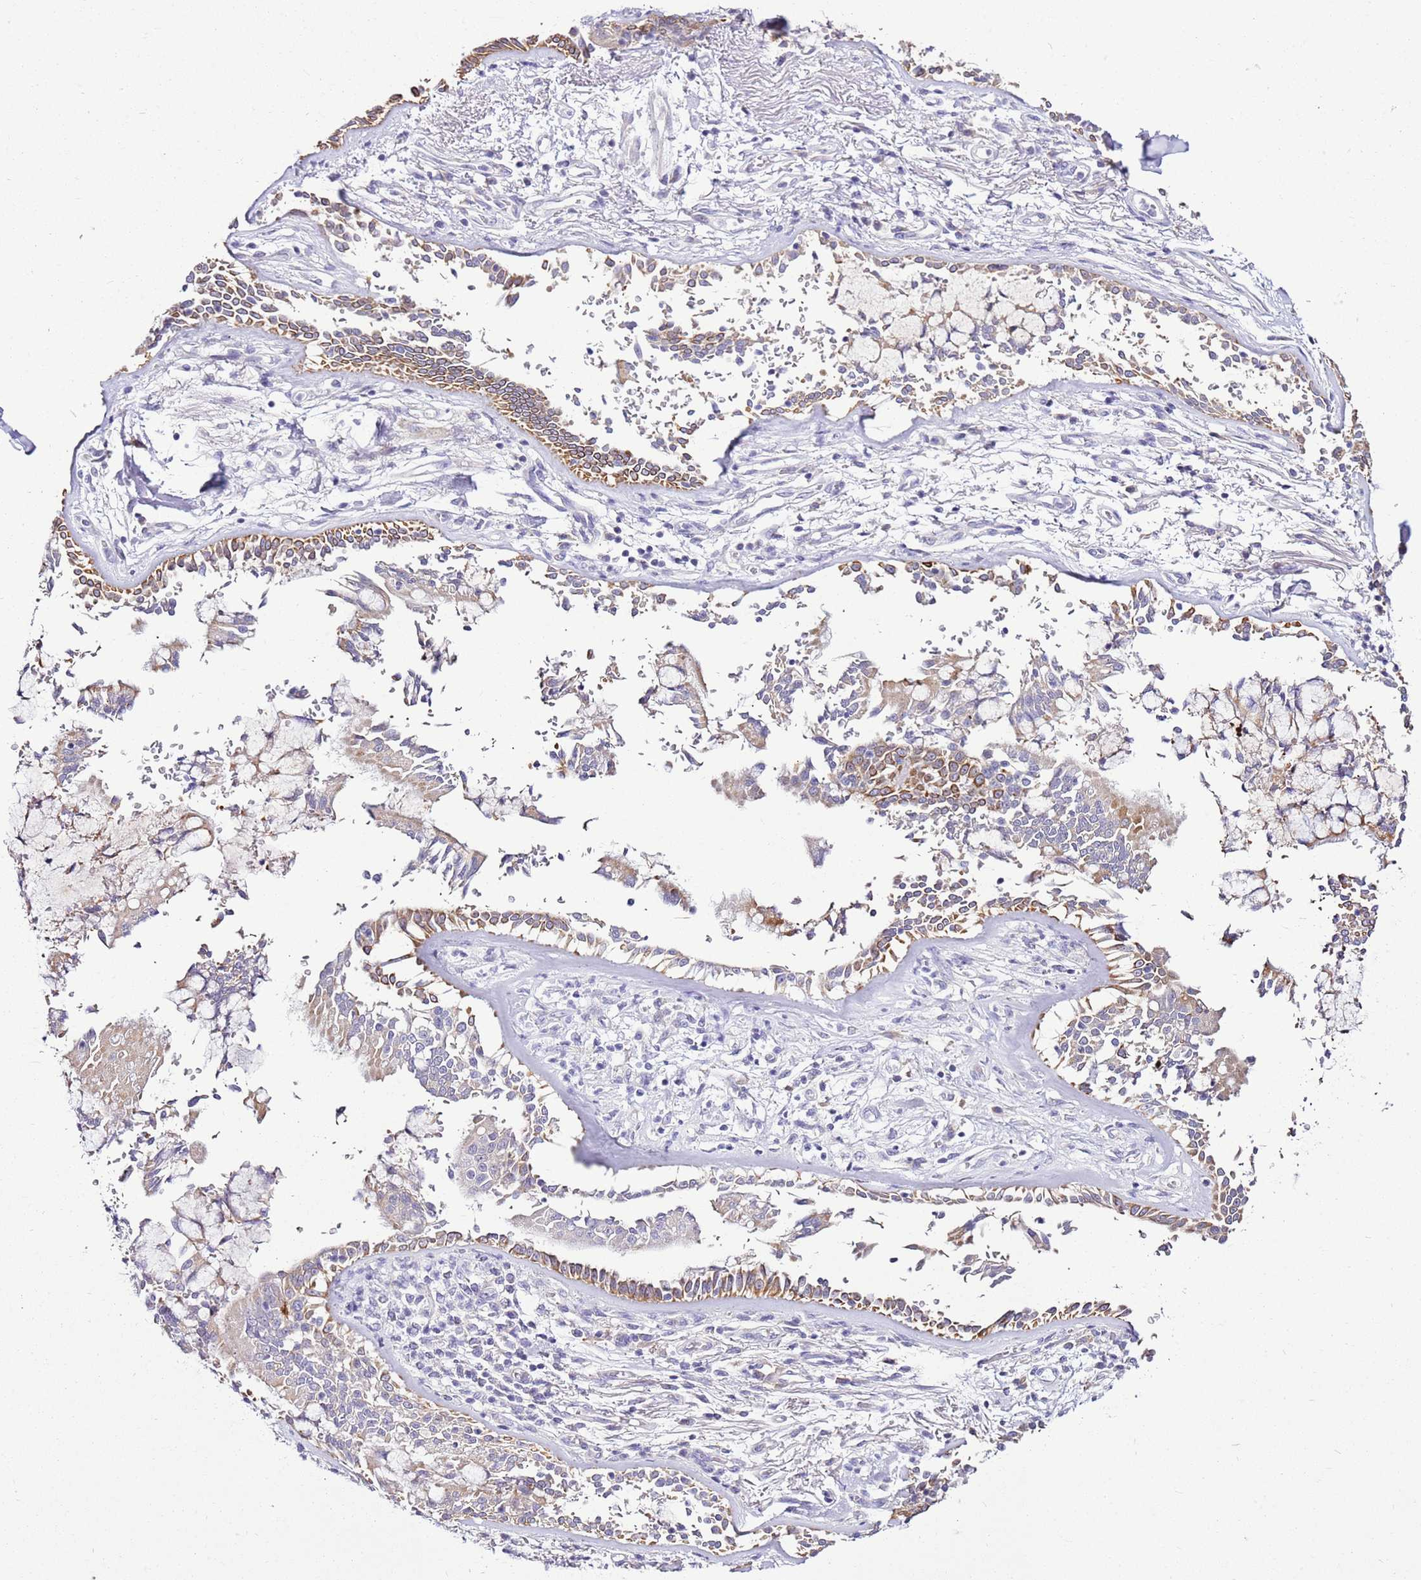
{"staining": {"intensity": "negative", "quantity": "none", "location": "none"}, "tissue": "adipose tissue", "cell_type": "Adipocytes", "image_type": "normal", "snomed": [{"axis": "morphology", "description": "Normal tissue, NOS"}, {"axis": "topography", "description": "Cartilage tissue"}], "caption": "High magnification brightfield microscopy of normal adipose tissue stained with DAB (3,3'-diaminobenzidine) (brown) and counterstained with hematoxylin (blue): adipocytes show no significant positivity. The staining is performed using DAB (3,3'-diaminobenzidine) brown chromogen with nuclei counter-stained in using hematoxylin.", "gene": "SLC38A5", "patient": {"sex": "male", "age": 73}}